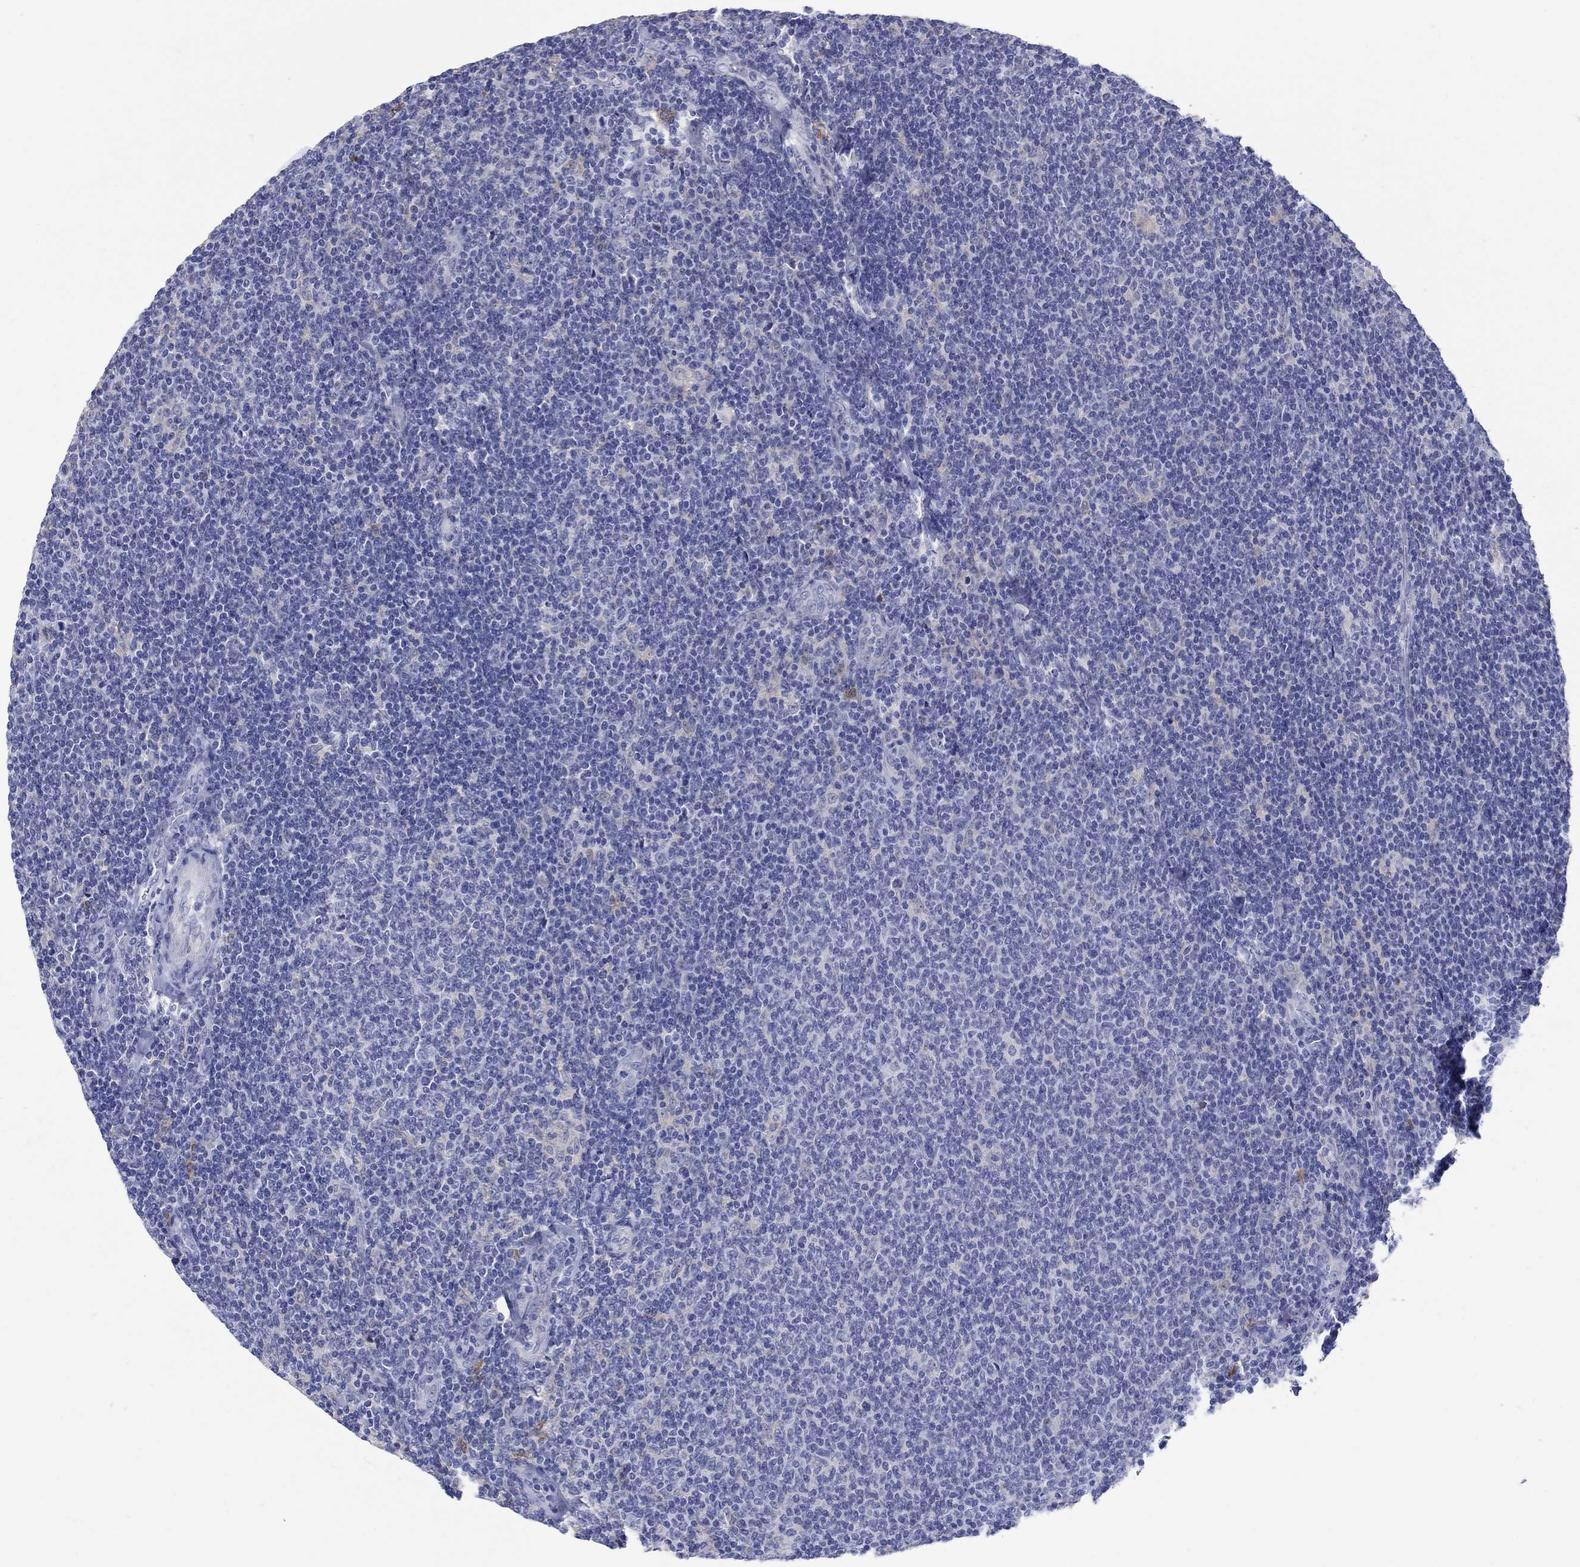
{"staining": {"intensity": "negative", "quantity": "none", "location": "none"}, "tissue": "lymphoma", "cell_type": "Tumor cells", "image_type": "cancer", "snomed": [{"axis": "morphology", "description": "Malignant lymphoma, non-Hodgkin's type, Low grade"}, {"axis": "topography", "description": "Lymph node"}], "caption": "A photomicrograph of lymphoma stained for a protein reveals no brown staining in tumor cells.", "gene": "REEP2", "patient": {"sex": "male", "age": 52}}